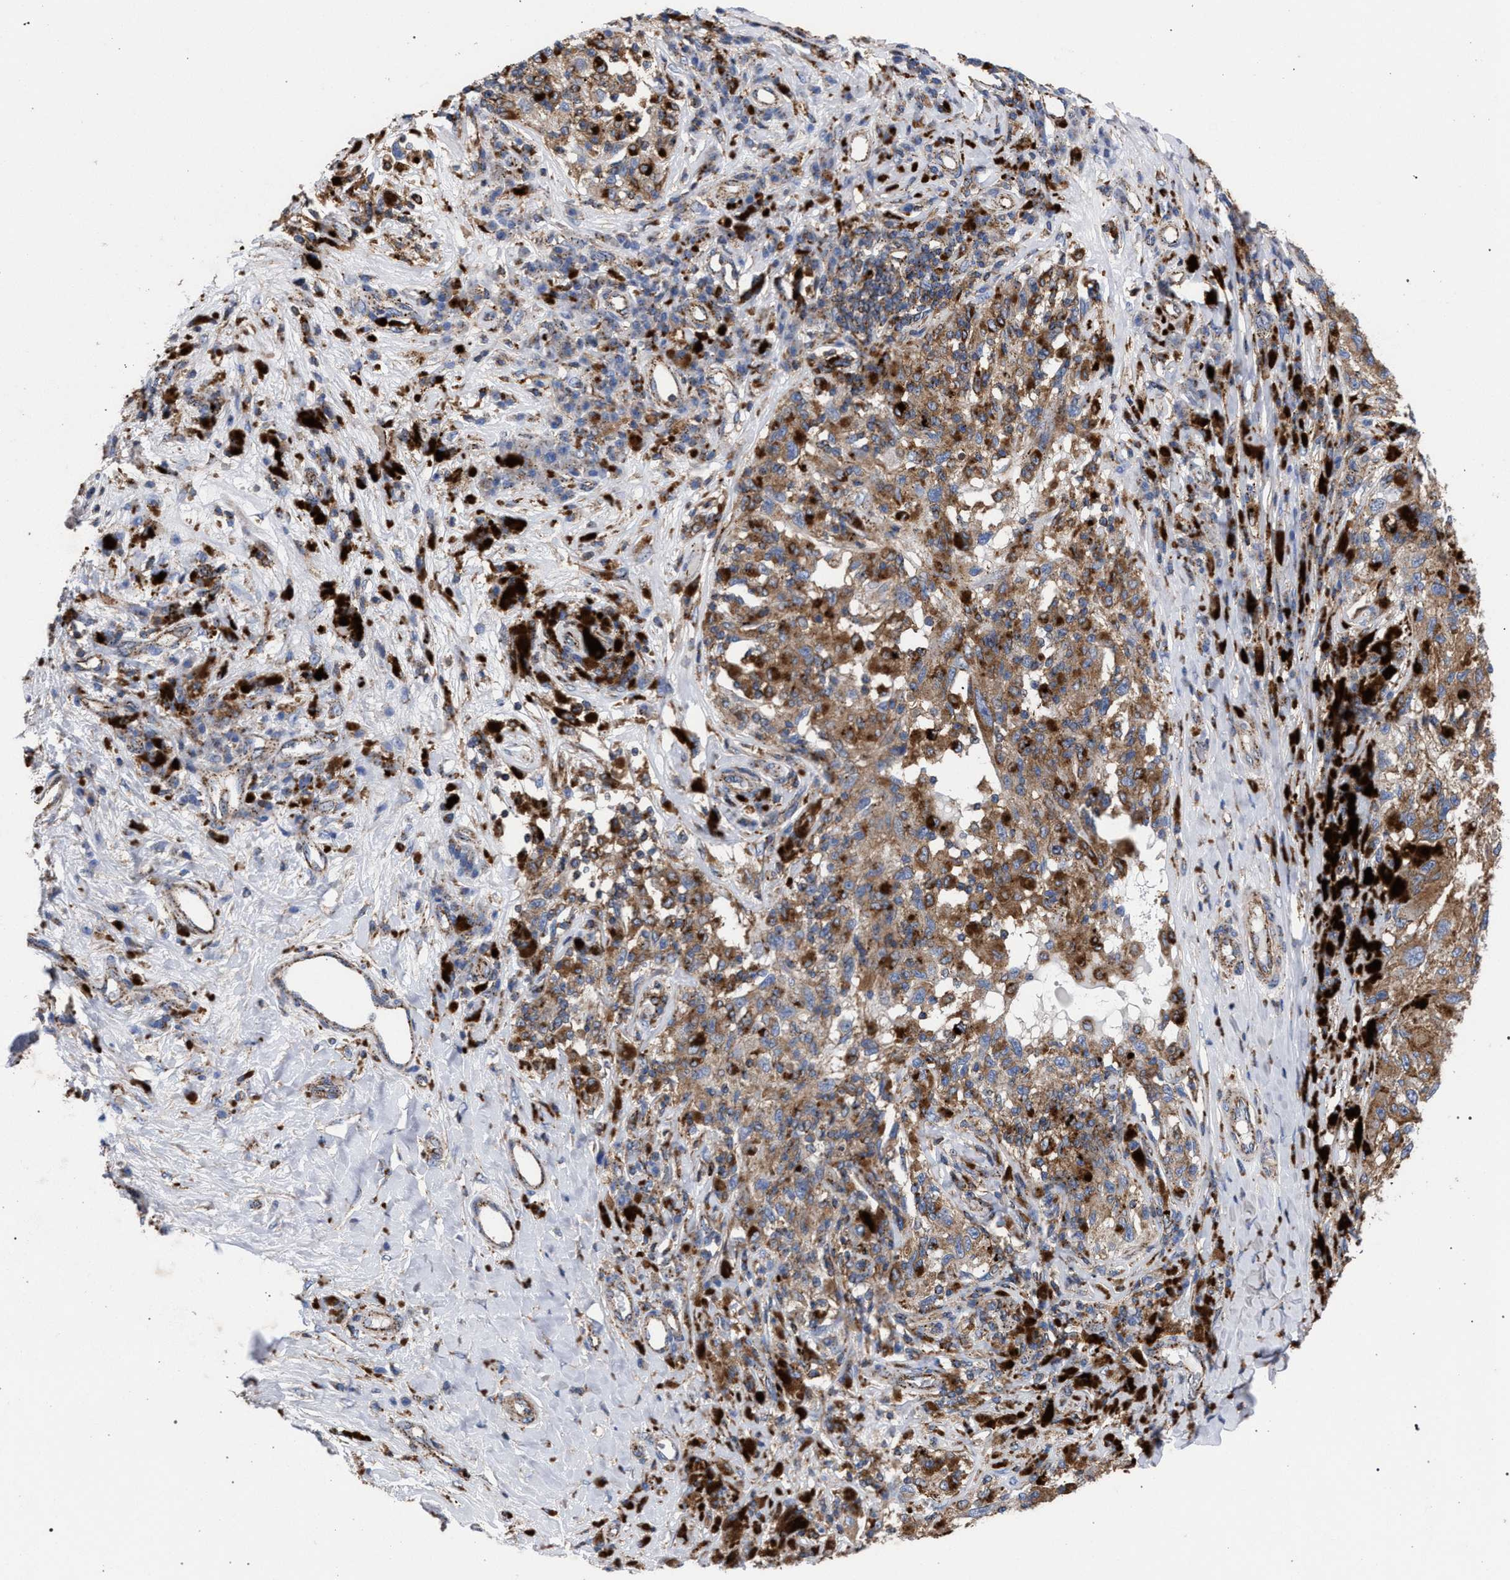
{"staining": {"intensity": "moderate", "quantity": ">75%", "location": "cytoplasmic/membranous"}, "tissue": "melanoma", "cell_type": "Tumor cells", "image_type": "cancer", "snomed": [{"axis": "morphology", "description": "Malignant melanoma, NOS"}, {"axis": "topography", "description": "Skin"}], "caption": "Brown immunohistochemical staining in human melanoma shows moderate cytoplasmic/membranous expression in about >75% of tumor cells.", "gene": "PPT1", "patient": {"sex": "female", "age": 73}}